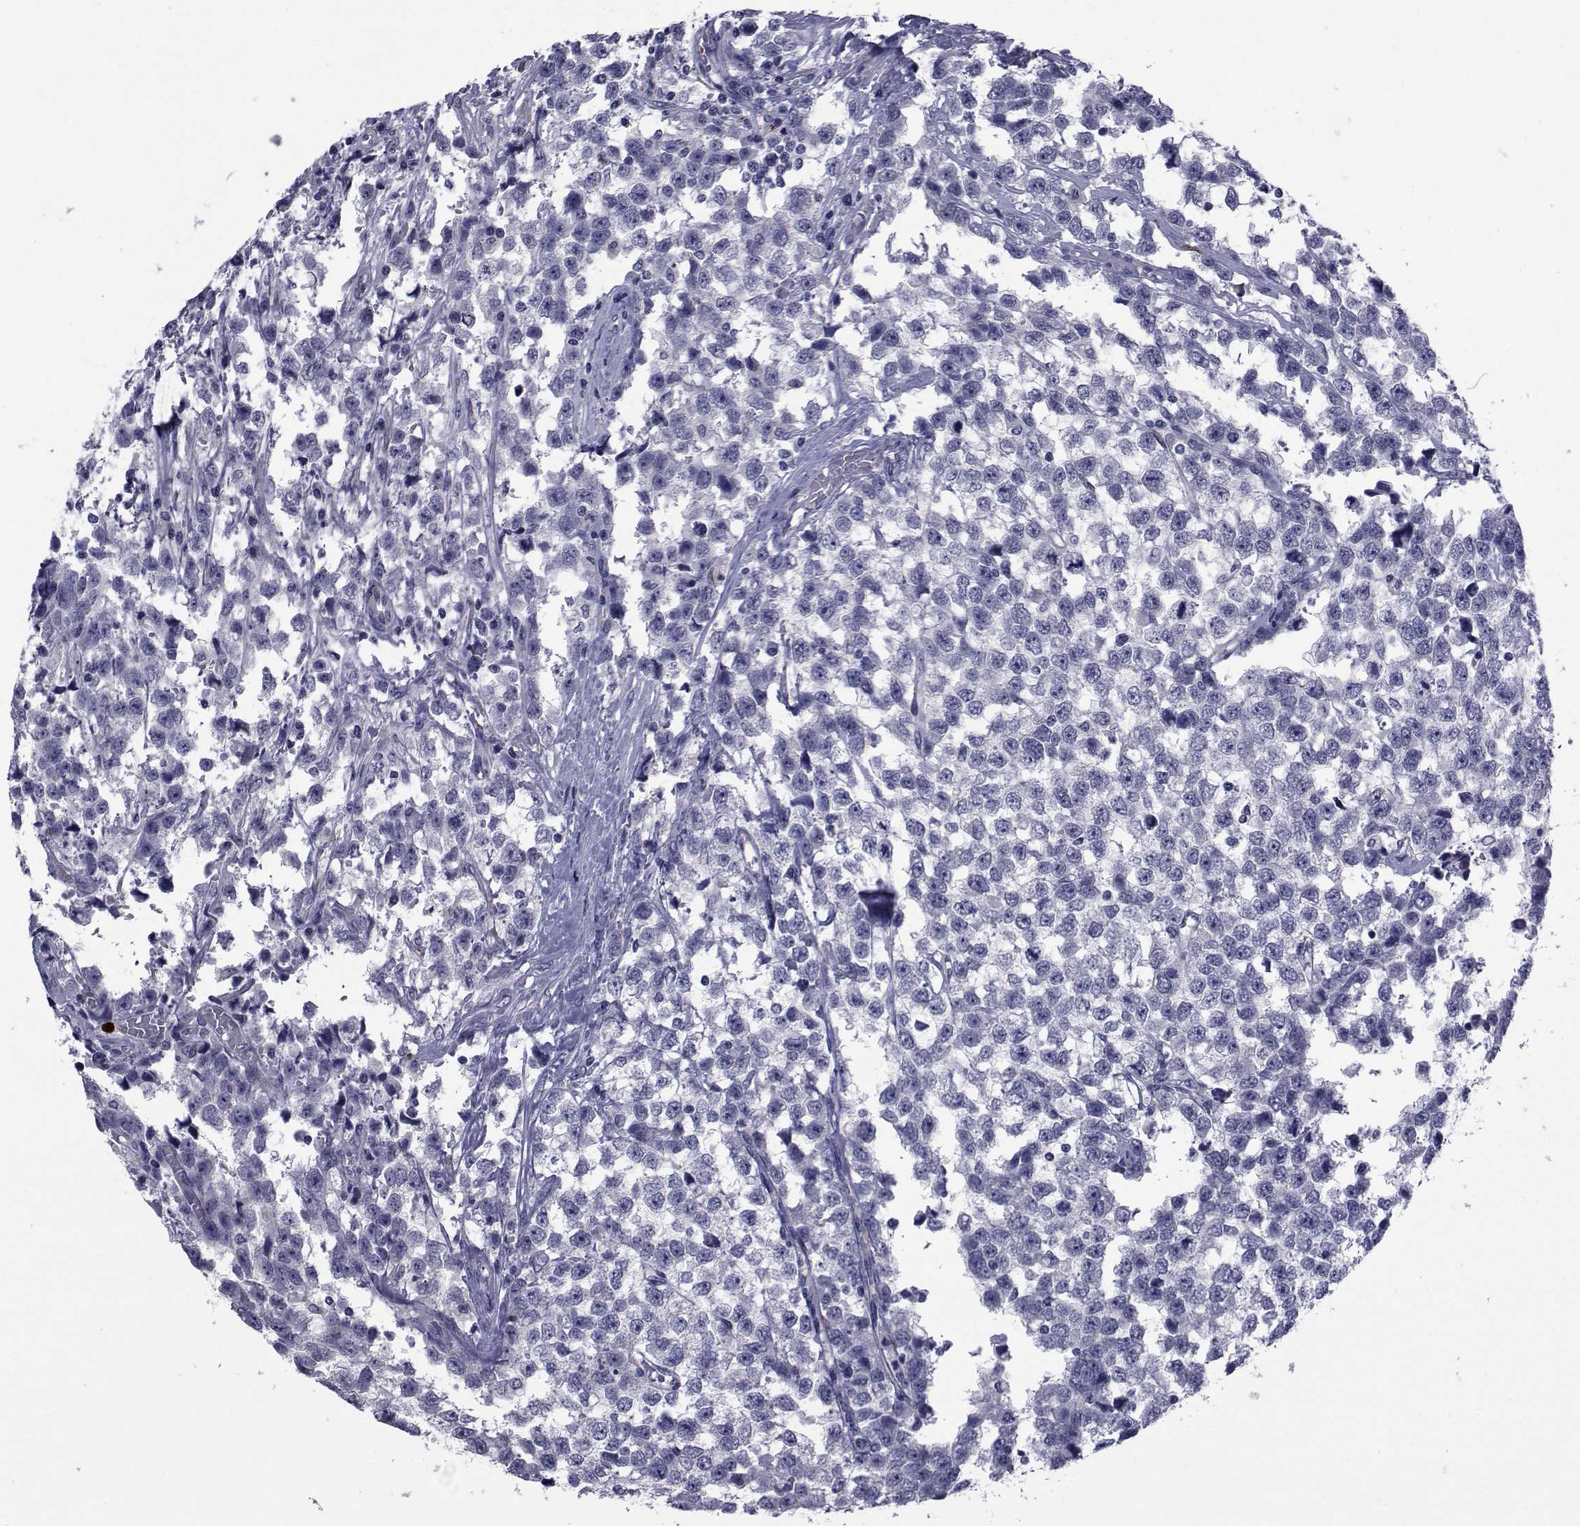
{"staining": {"intensity": "negative", "quantity": "none", "location": "none"}, "tissue": "testis cancer", "cell_type": "Tumor cells", "image_type": "cancer", "snomed": [{"axis": "morphology", "description": "Seminoma, NOS"}, {"axis": "topography", "description": "Testis"}], "caption": "Immunohistochemical staining of human seminoma (testis) reveals no significant positivity in tumor cells. (DAB (3,3'-diaminobenzidine) immunohistochemistry (IHC), high magnification).", "gene": "SEMA5B", "patient": {"sex": "male", "age": 34}}